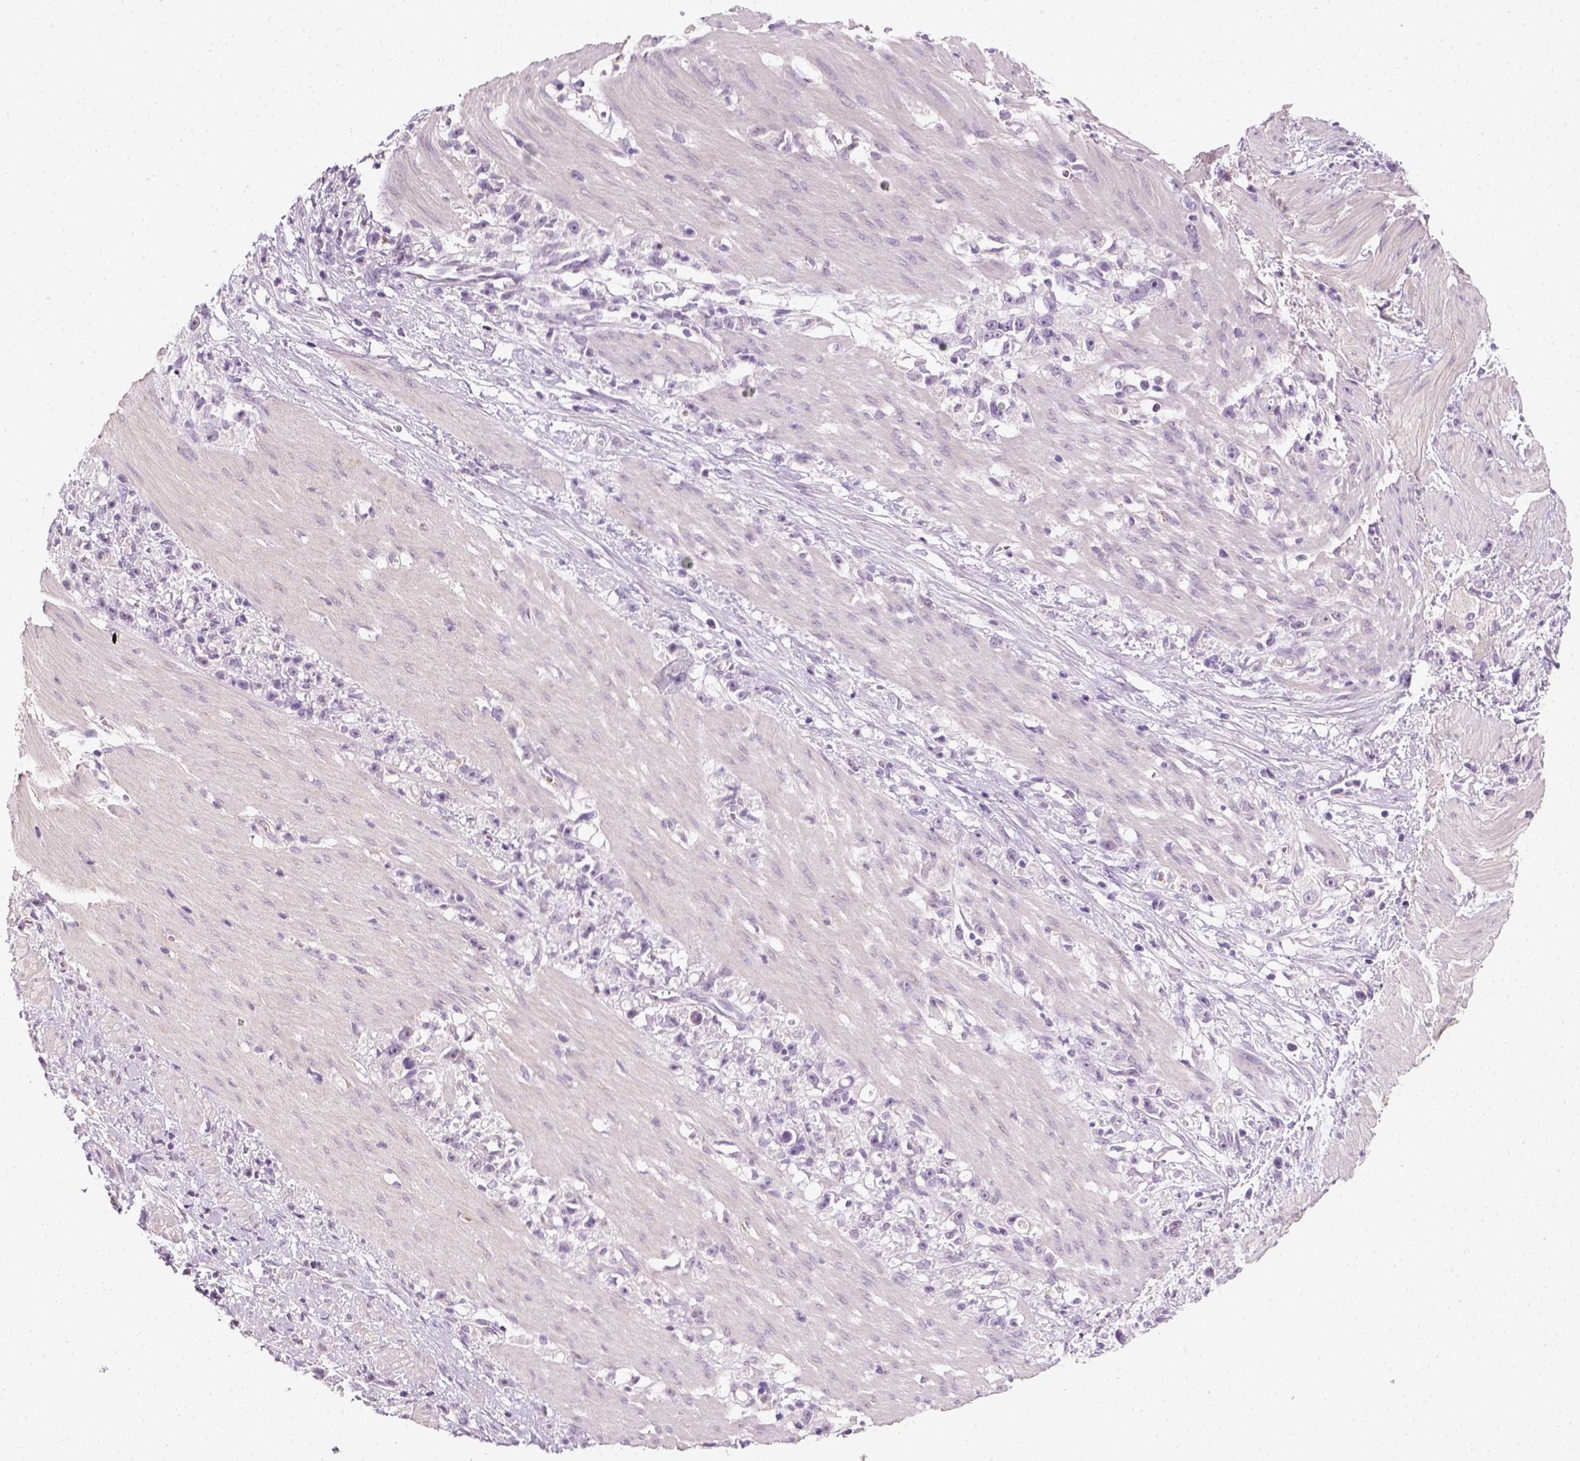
{"staining": {"intensity": "negative", "quantity": "none", "location": "none"}, "tissue": "stomach cancer", "cell_type": "Tumor cells", "image_type": "cancer", "snomed": [{"axis": "morphology", "description": "Adenocarcinoma, NOS"}, {"axis": "topography", "description": "Stomach"}], "caption": "A micrograph of stomach cancer stained for a protein demonstrates no brown staining in tumor cells.", "gene": "FAM163B", "patient": {"sex": "female", "age": 59}}